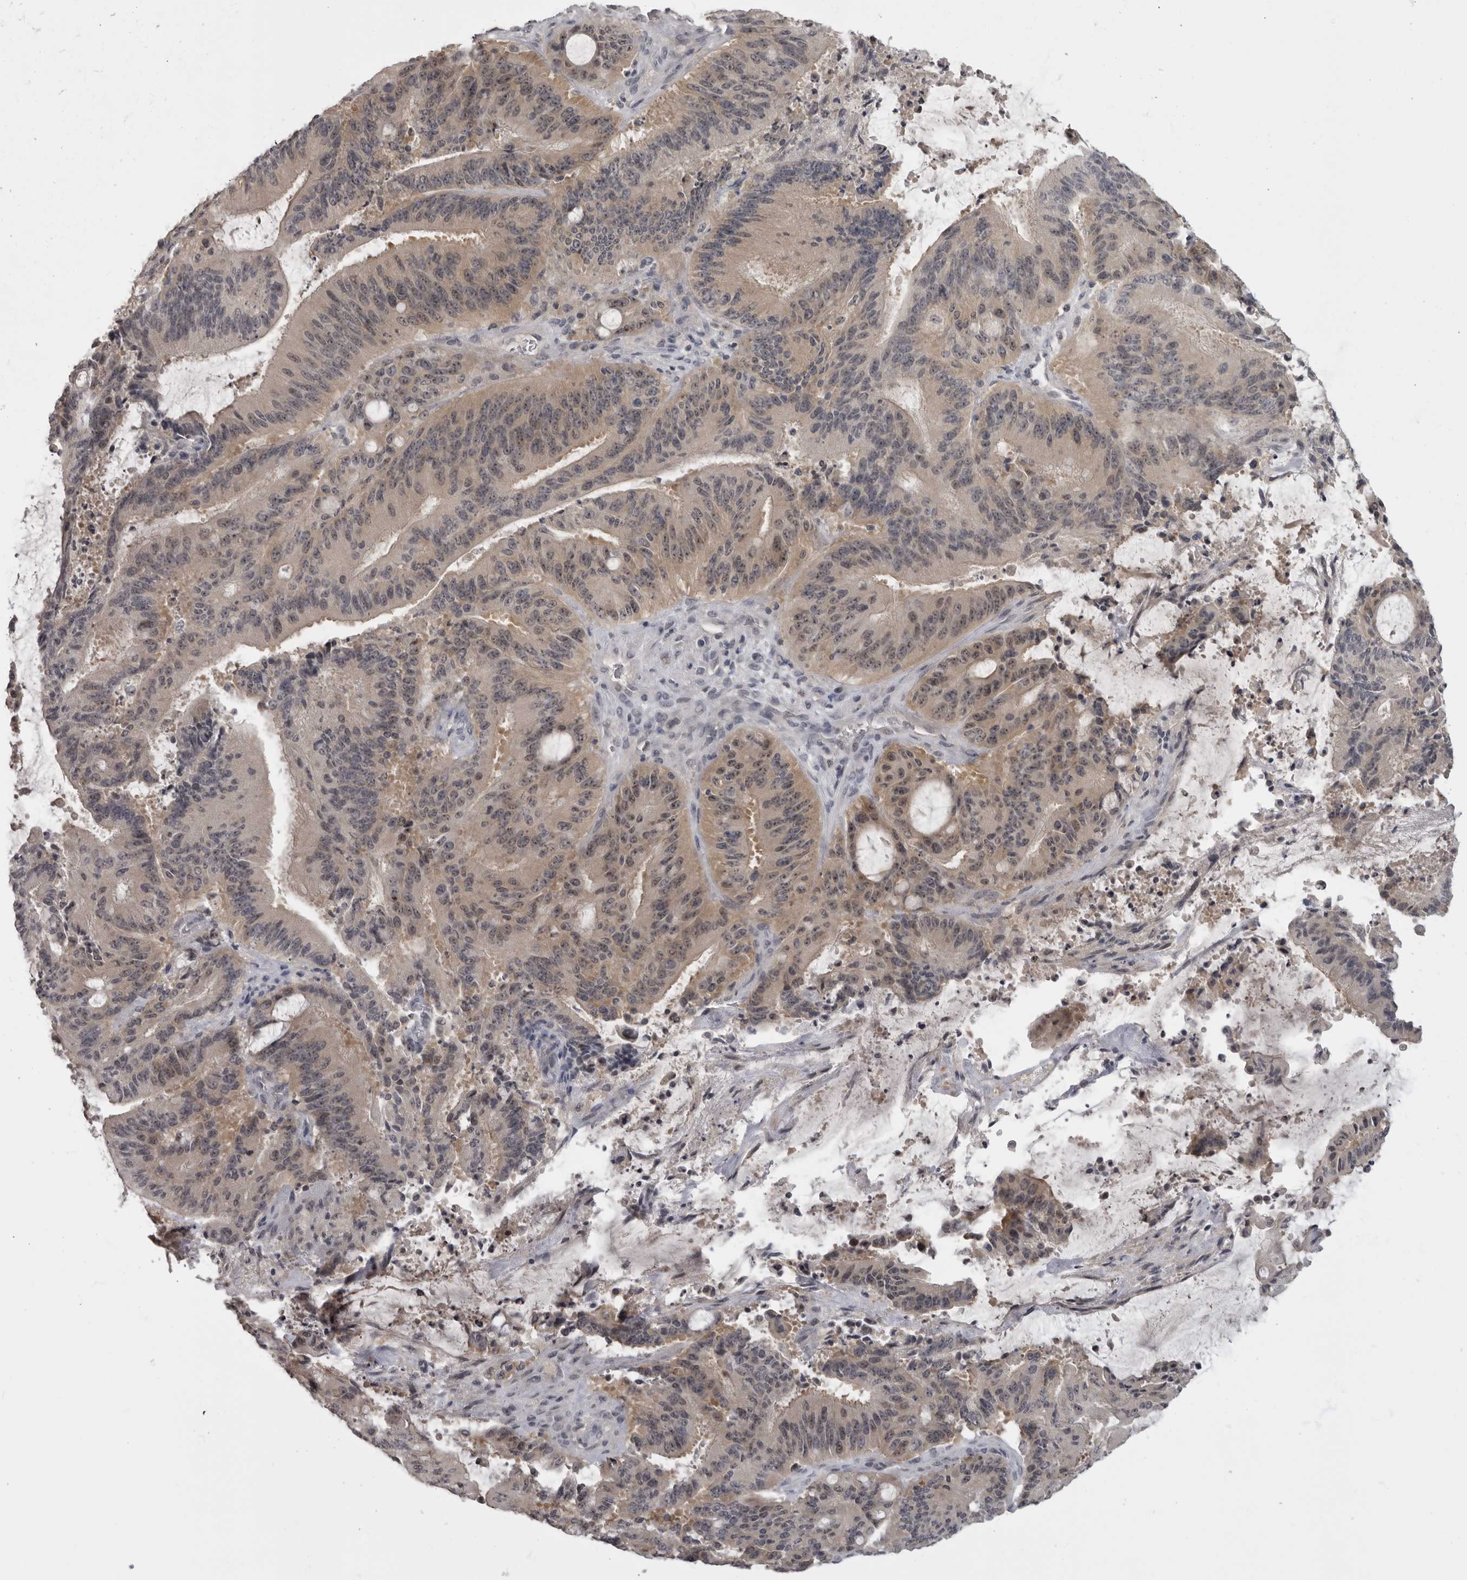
{"staining": {"intensity": "weak", "quantity": "25%-75%", "location": "cytoplasmic/membranous,nuclear"}, "tissue": "liver cancer", "cell_type": "Tumor cells", "image_type": "cancer", "snomed": [{"axis": "morphology", "description": "Normal tissue, NOS"}, {"axis": "morphology", "description": "Cholangiocarcinoma"}, {"axis": "topography", "description": "Liver"}, {"axis": "topography", "description": "Peripheral nerve tissue"}], "caption": "A brown stain labels weak cytoplasmic/membranous and nuclear expression of a protein in liver cancer tumor cells.", "gene": "MRTO4", "patient": {"sex": "female", "age": 73}}